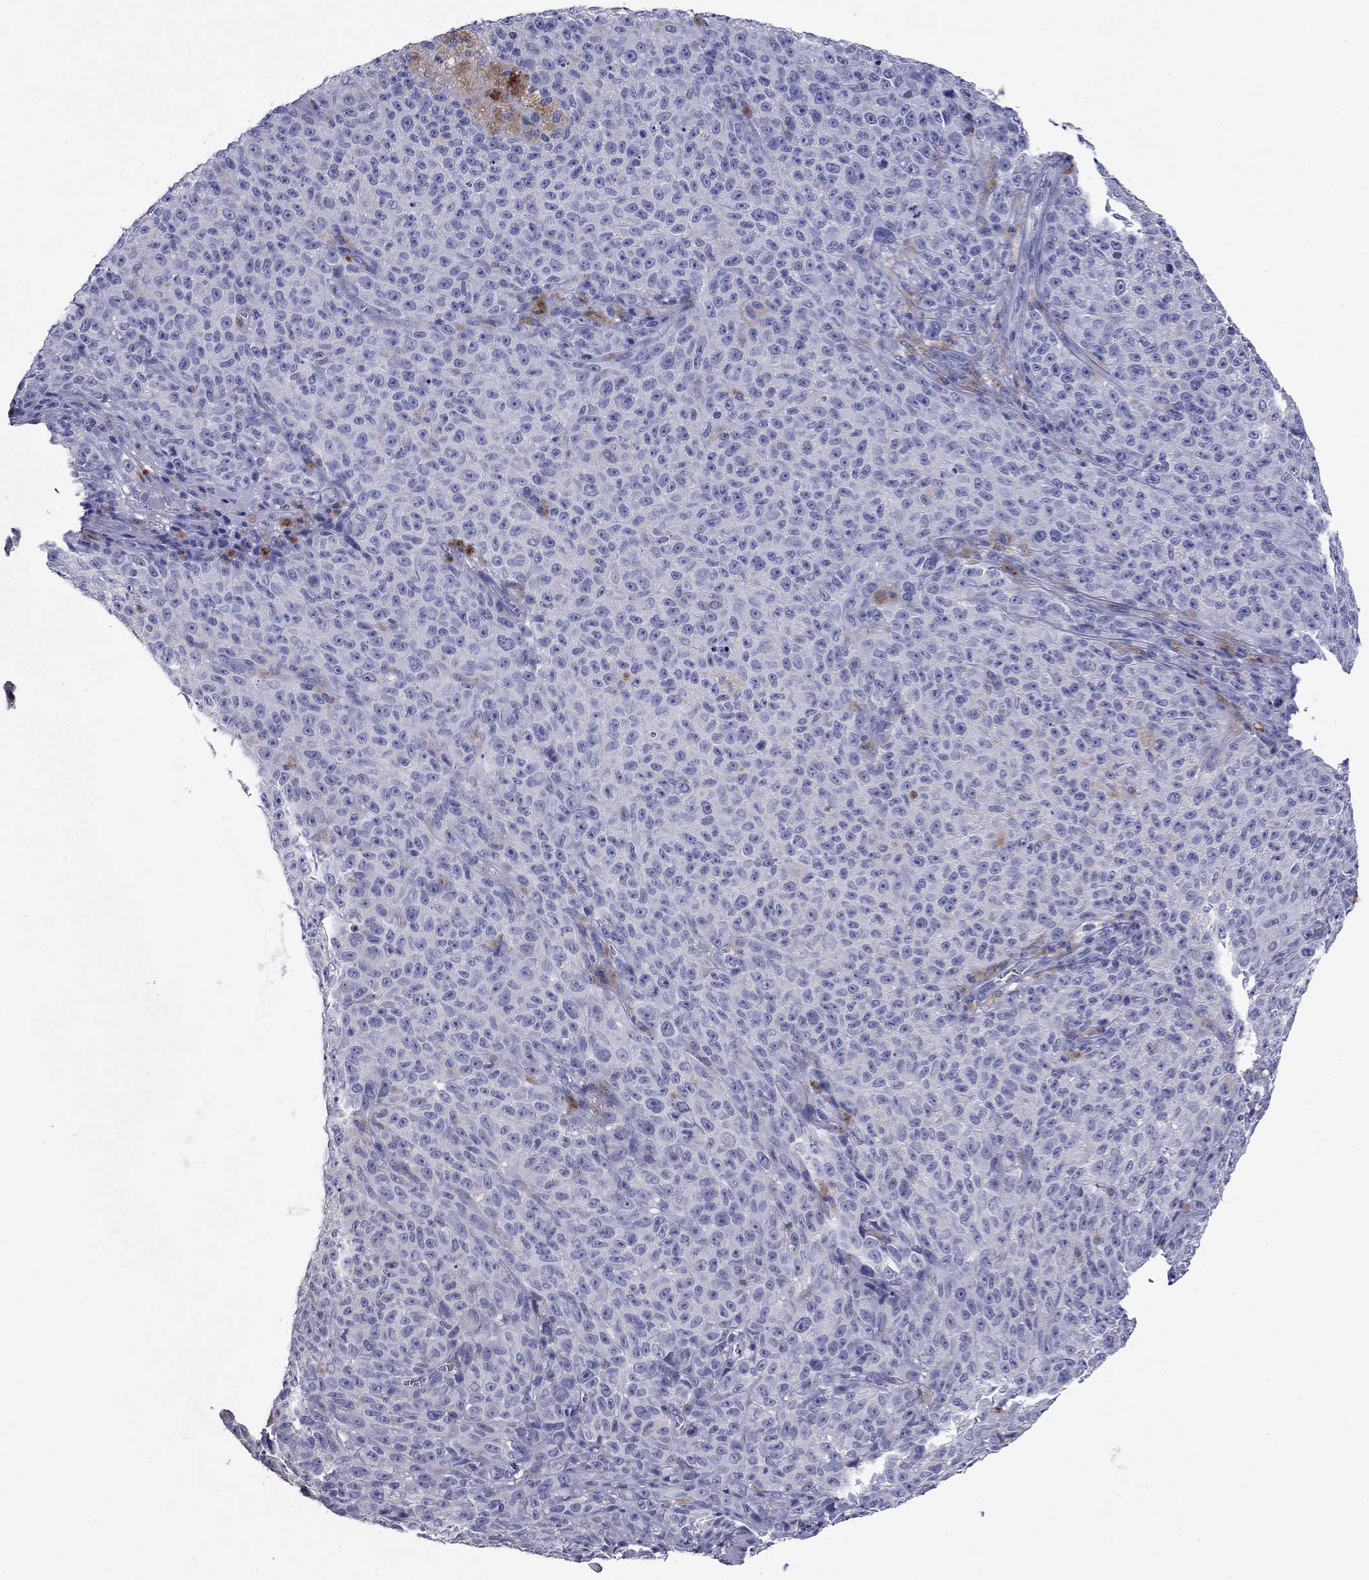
{"staining": {"intensity": "negative", "quantity": "none", "location": "none"}, "tissue": "melanoma", "cell_type": "Tumor cells", "image_type": "cancer", "snomed": [{"axis": "morphology", "description": "Malignant melanoma, NOS"}, {"axis": "topography", "description": "Skin"}], "caption": "A histopathology image of human melanoma is negative for staining in tumor cells.", "gene": "CFAP119", "patient": {"sex": "female", "age": 82}}